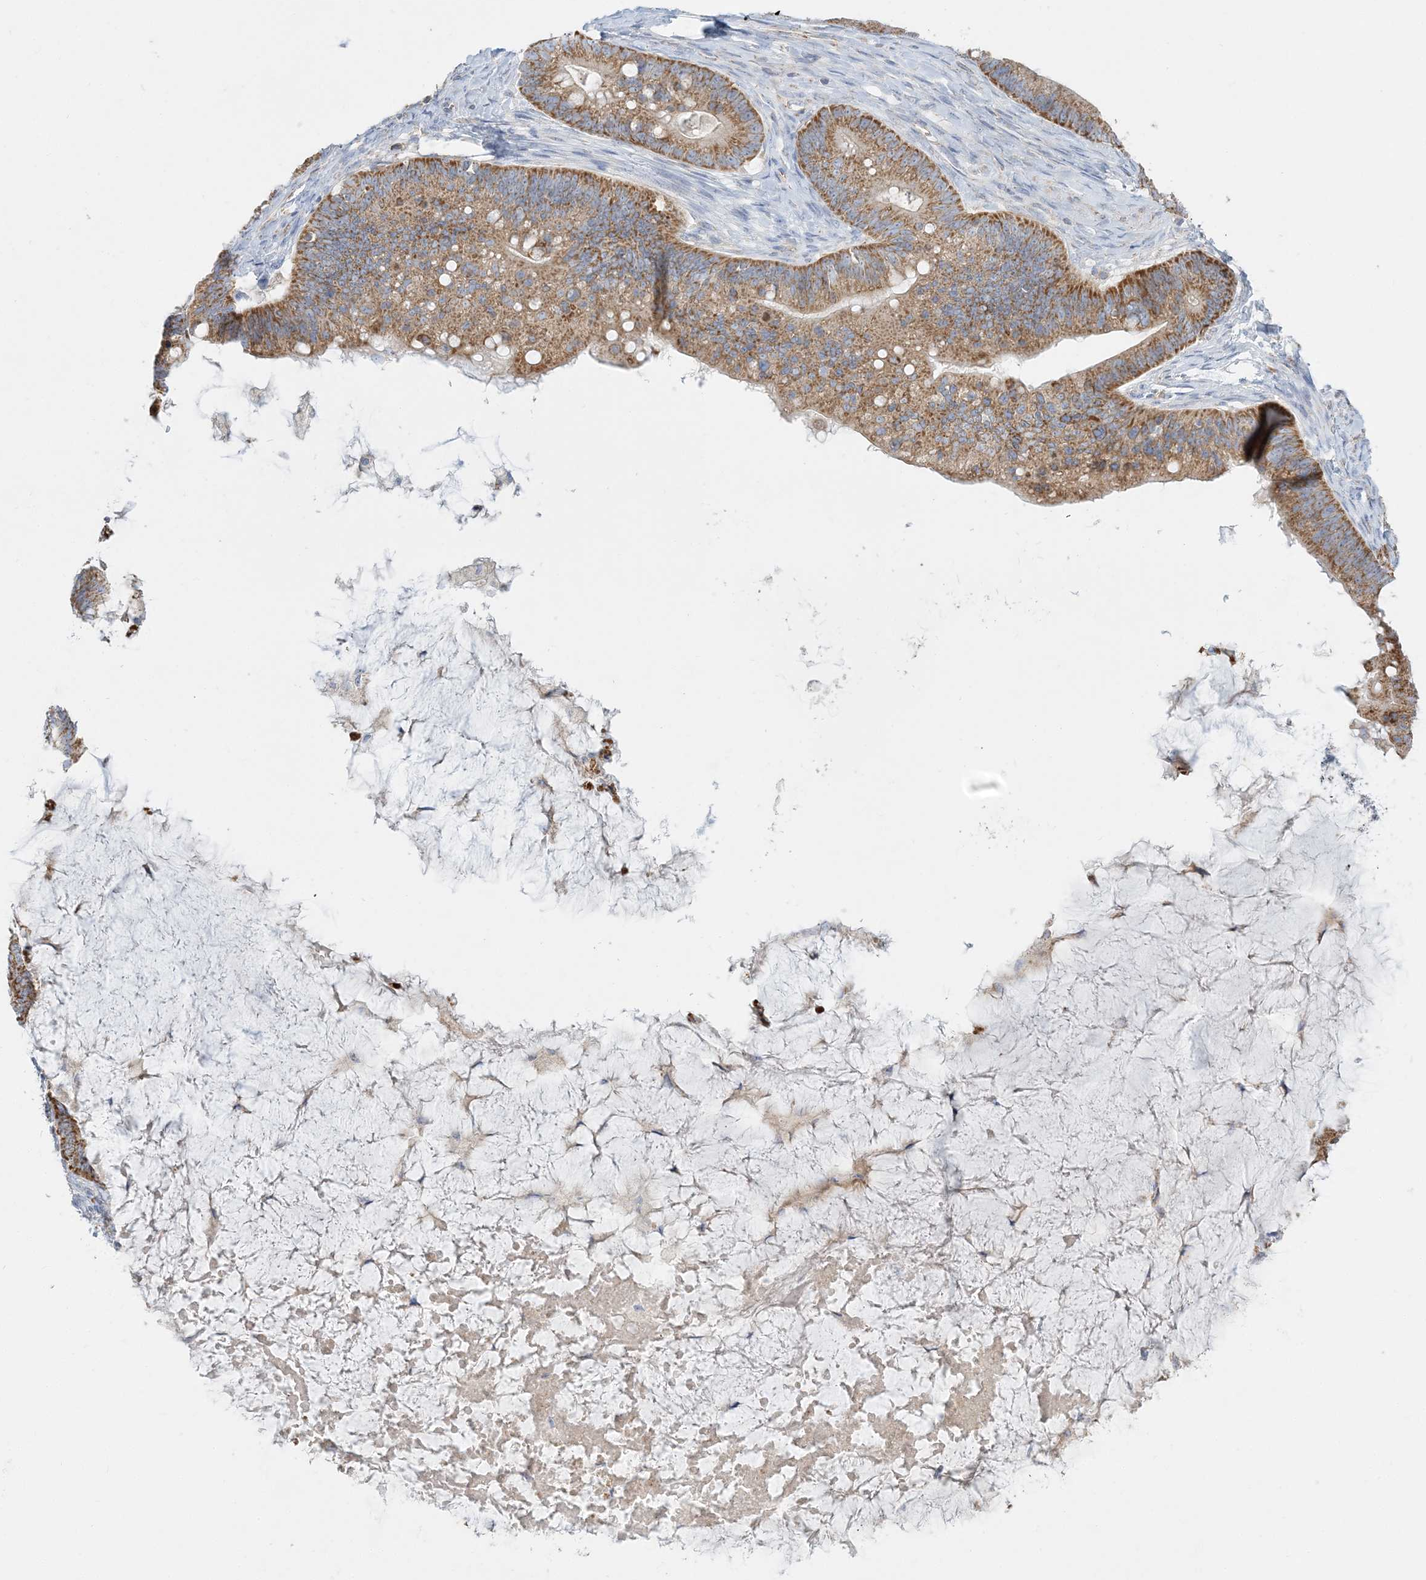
{"staining": {"intensity": "moderate", "quantity": ">75%", "location": "cytoplasmic/membranous"}, "tissue": "ovarian cancer", "cell_type": "Tumor cells", "image_type": "cancer", "snomed": [{"axis": "morphology", "description": "Cystadenocarcinoma, mucinous, NOS"}, {"axis": "topography", "description": "Ovary"}], "caption": "Immunohistochemical staining of human mucinous cystadenocarcinoma (ovarian) exhibits moderate cytoplasmic/membranous protein staining in about >75% of tumor cells.", "gene": "TBC1D14", "patient": {"sex": "female", "age": 61}}